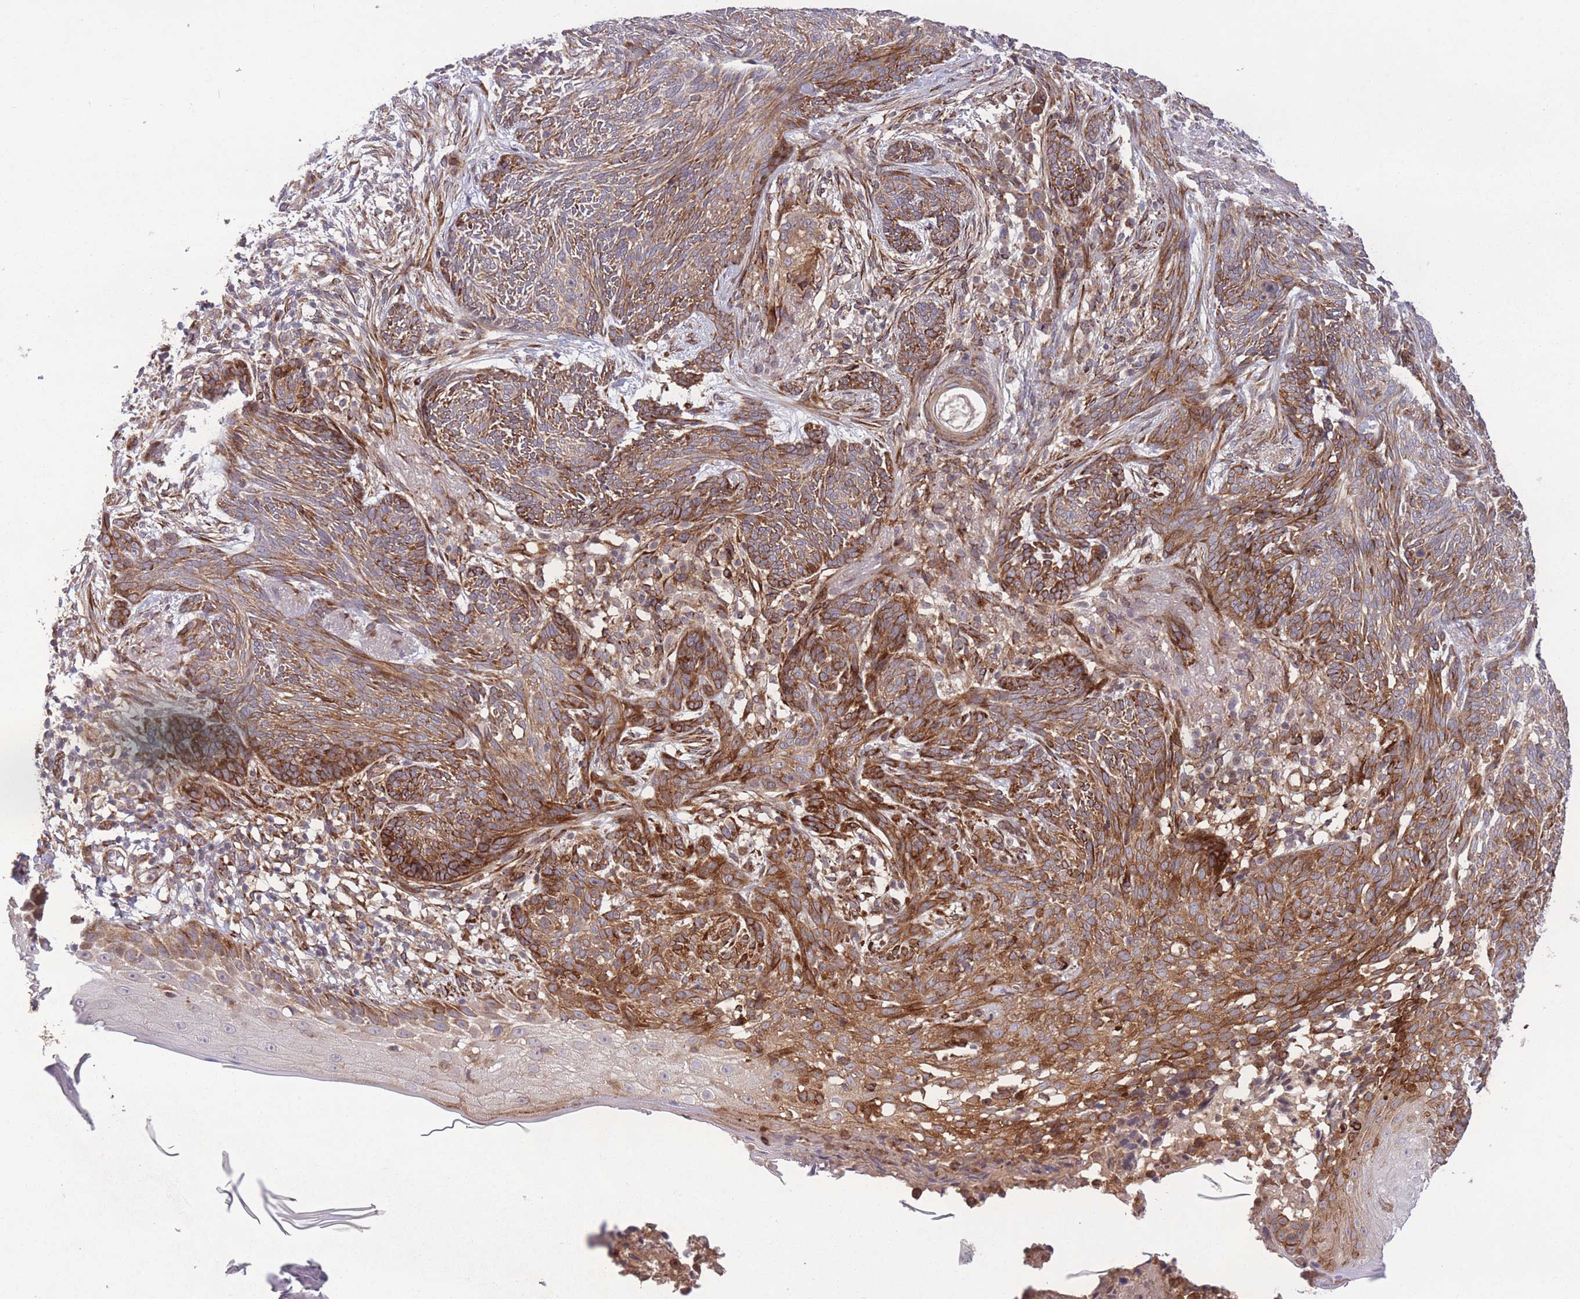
{"staining": {"intensity": "moderate", "quantity": "25%-75%", "location": "cytoplasmic/membranous"}, "tissue": "skin cancer", "cell_type": "Tumor cells", "image_type": "cancer", "snomed": [{"axis": "morphology", "description": "Basal cell carcinoma"}, {"axis": "topography", "description": "Skin"}], "caption": "Skin cancer tissue shows moderate cytoplasmic/membranous expression in approximately 25%-75% of tumor cells, visualized by immunohistochemistry. (DAB IHC with brightfield microscopy, high magnification).", "gene": "CISH", "patient": {"sex": "male", "age": 73}}